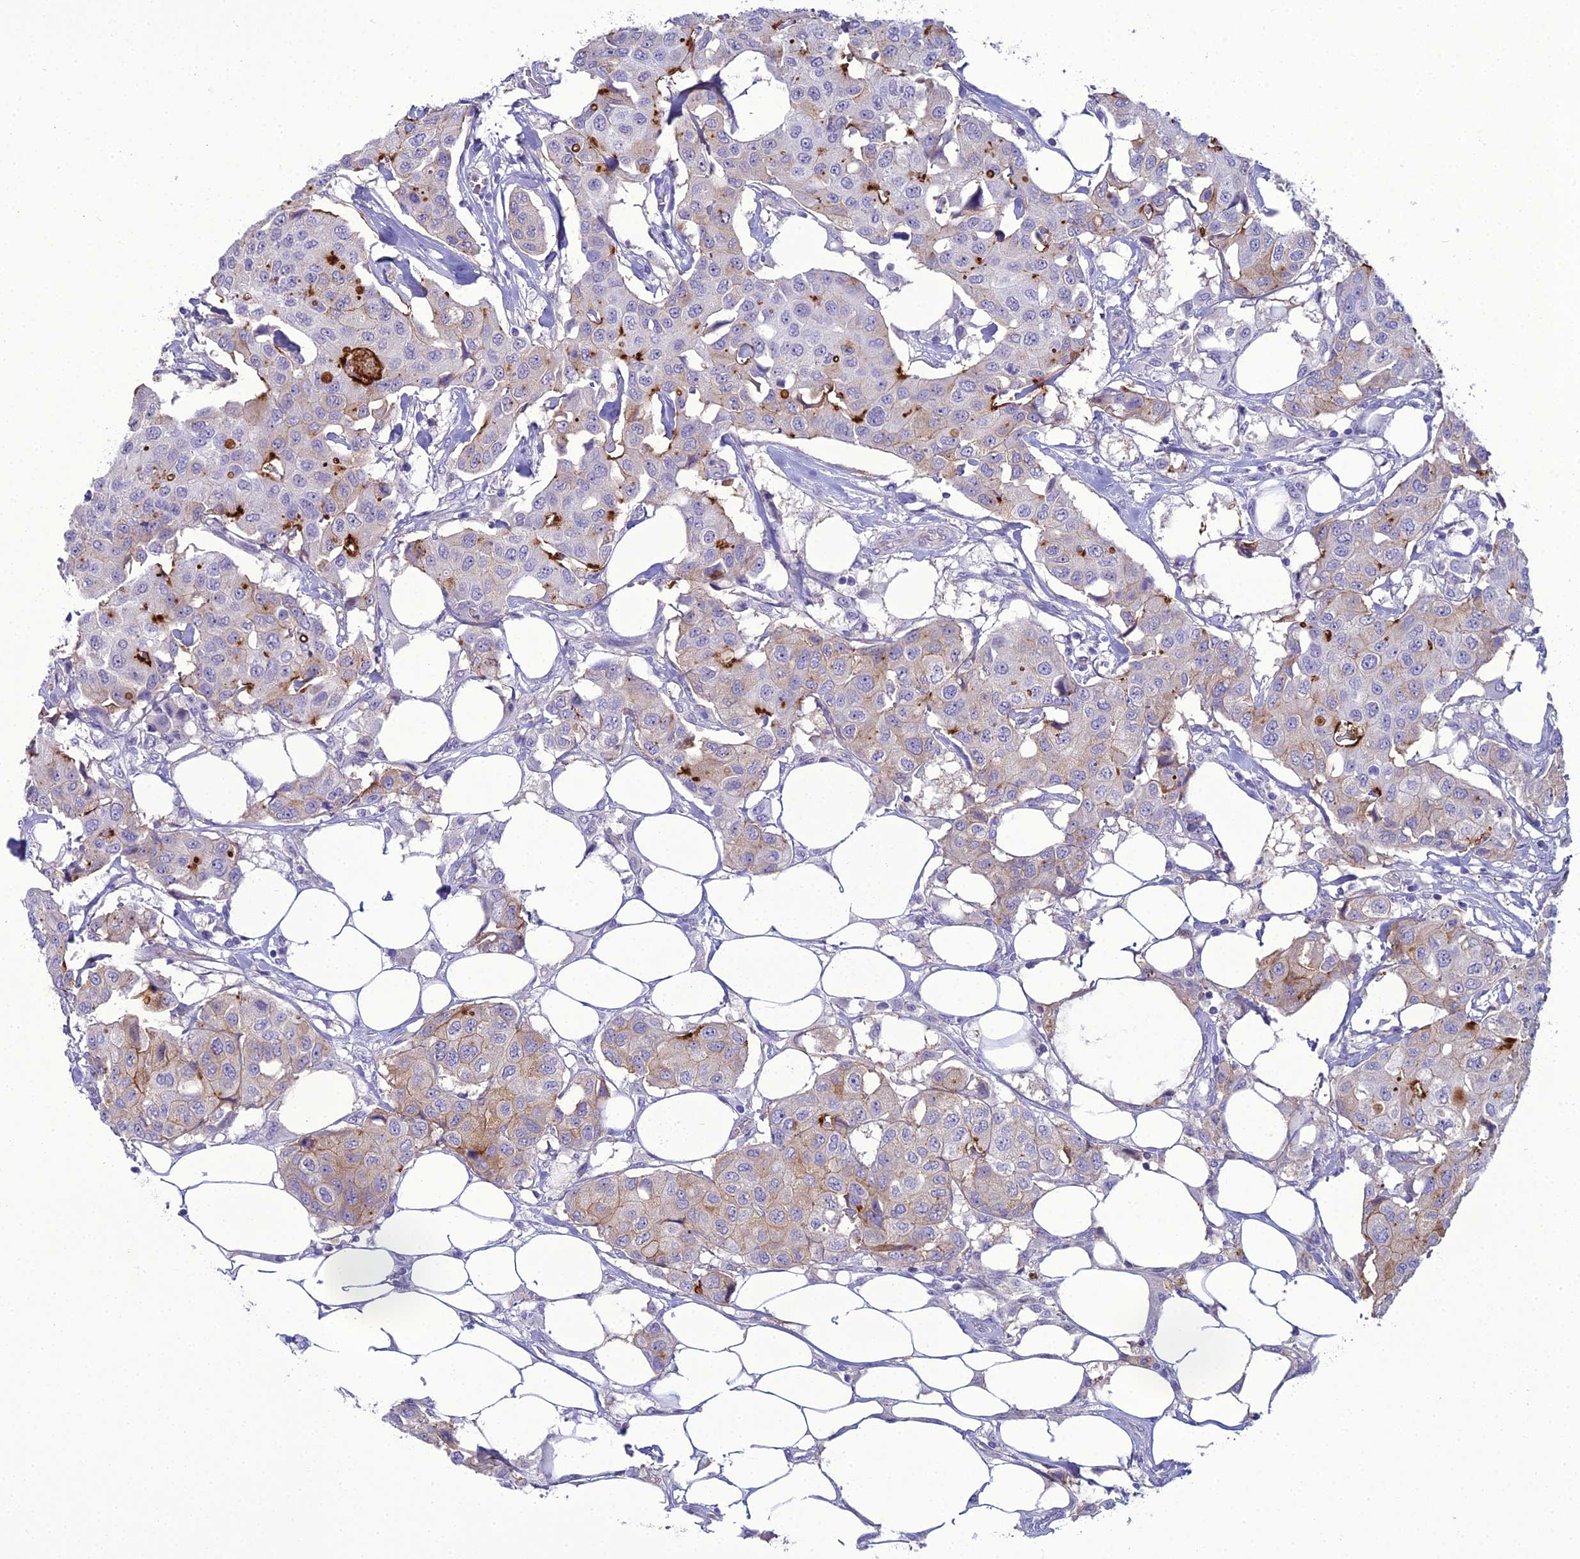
{"staining": {"intensity": "weak", "quantity": "<25%", "location": "cytoplasmic/membranous"}, "tissue": "breast cancer", "cell_type": "Tumor cells", "image_type": "cancer", "snomed": [{"axis": "morphology", "description": "Duct carcinoma"}, {"axis": "topography", "description": "Breast"}], "caption": "DAB immunohistochemical staining of breast cancer displays no significant expression in tumor cells.", "gene": "ACE", "patient": {"sex": "female", "age": 80}}